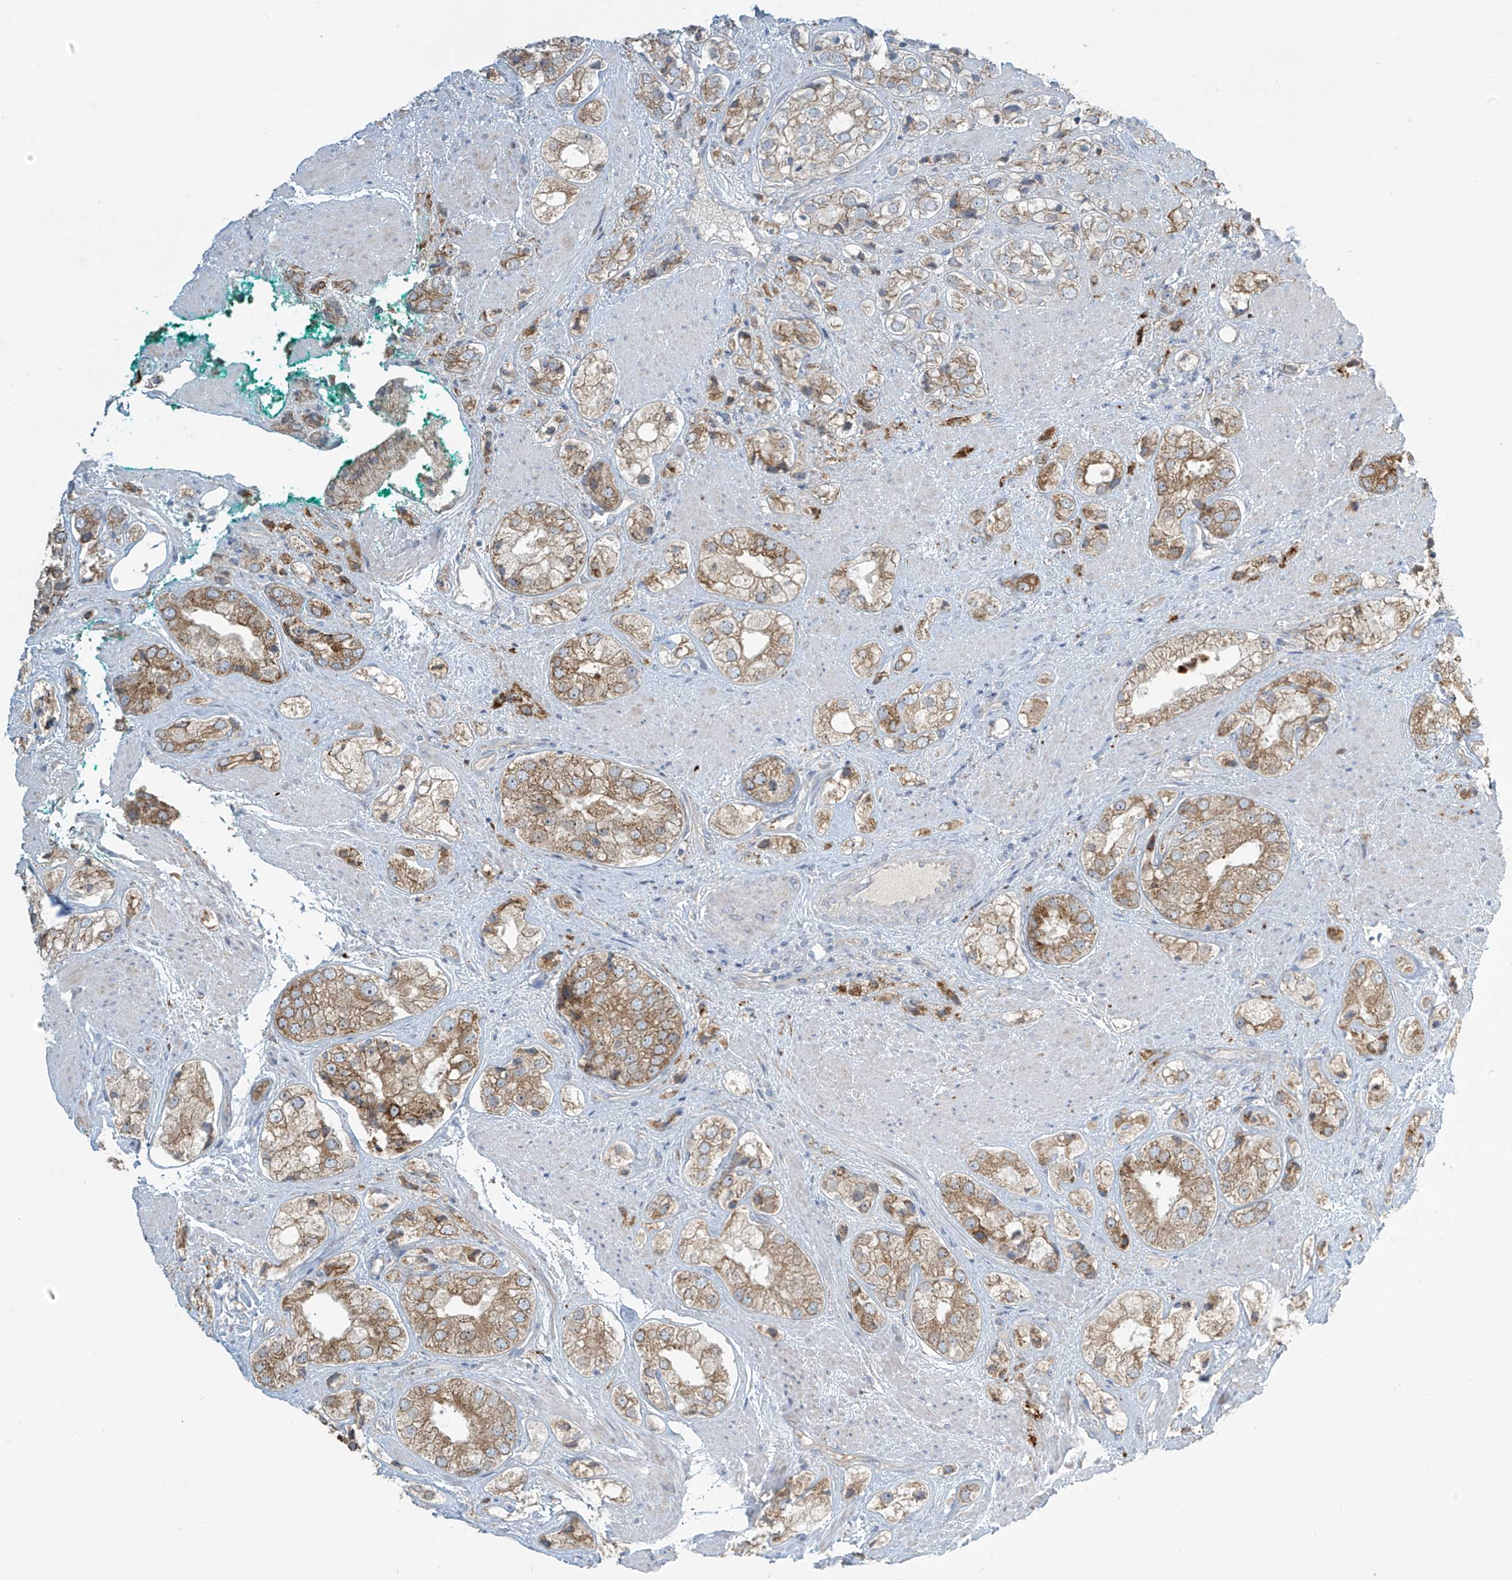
{"staining": {"intensity": "moderate", "quantity": ">75%", "location": "cytoplasmic/membranous"}, "tissue": "prostate cancer", "cell_type": "Tumor cells", "image_type": "cancer", "snomed": [{"axis": "morphology", "description": "Adenocarcinoma, High grade"}, {"axis": "topography", "description": "Prostate"}], "caption": "High-grade adenocarcinoma (prostate) stained for a protein displays moderate cytoplasmic/membranous positivity in tumor cells.", "gene": "LZTS3", "patient": {"sex": "male", "age": 50}}